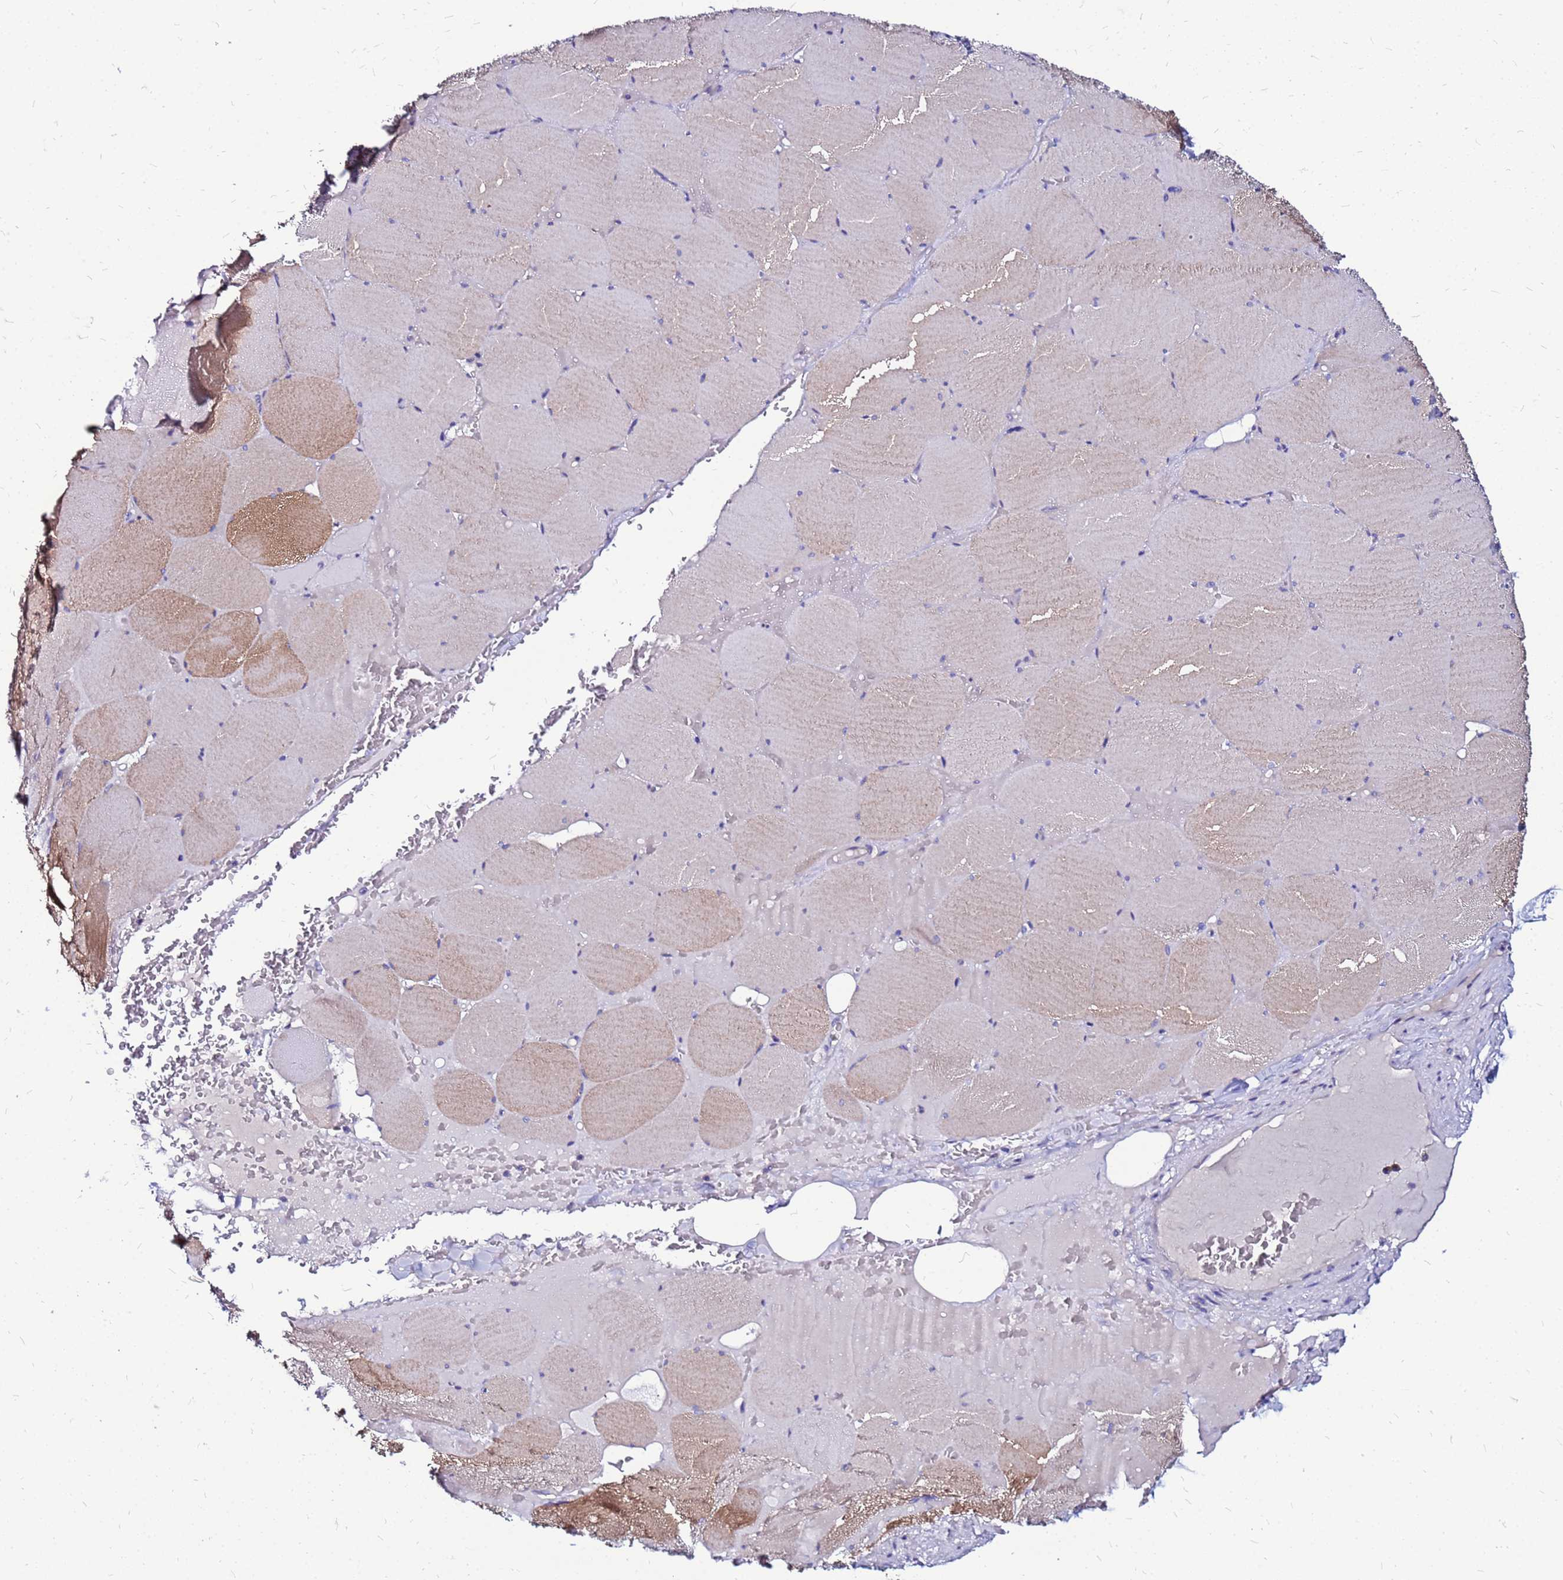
{"staining": {"intensity": "weak", "quantity": ">75%", "location": "cytoplasmic/membranous"}, "tissue": "skeletal muscle", "cell_type": "Myocytes", "image_type": "normal", "snomed": [{"axis": "morphology", "description": "Normal tissue, NOS"}, {"axis": "topography", "description": "Skeletal muscle"}, {"axis": "topography", "description": "Head-Neck"}], "caption": "High-magnification brightfield microscopy of unremarkable skeletal muscle stained with DAB (3,3'-diaminobenzidine) (brown) and counterstained with hematoxylin (blue). myocytes exhibit weak cytoplasmic/membranous positivity is appreciated in approximately>75% of cells.", "gene": "ARHGEF35", "patient": {"sex": "male", "age": 66}}